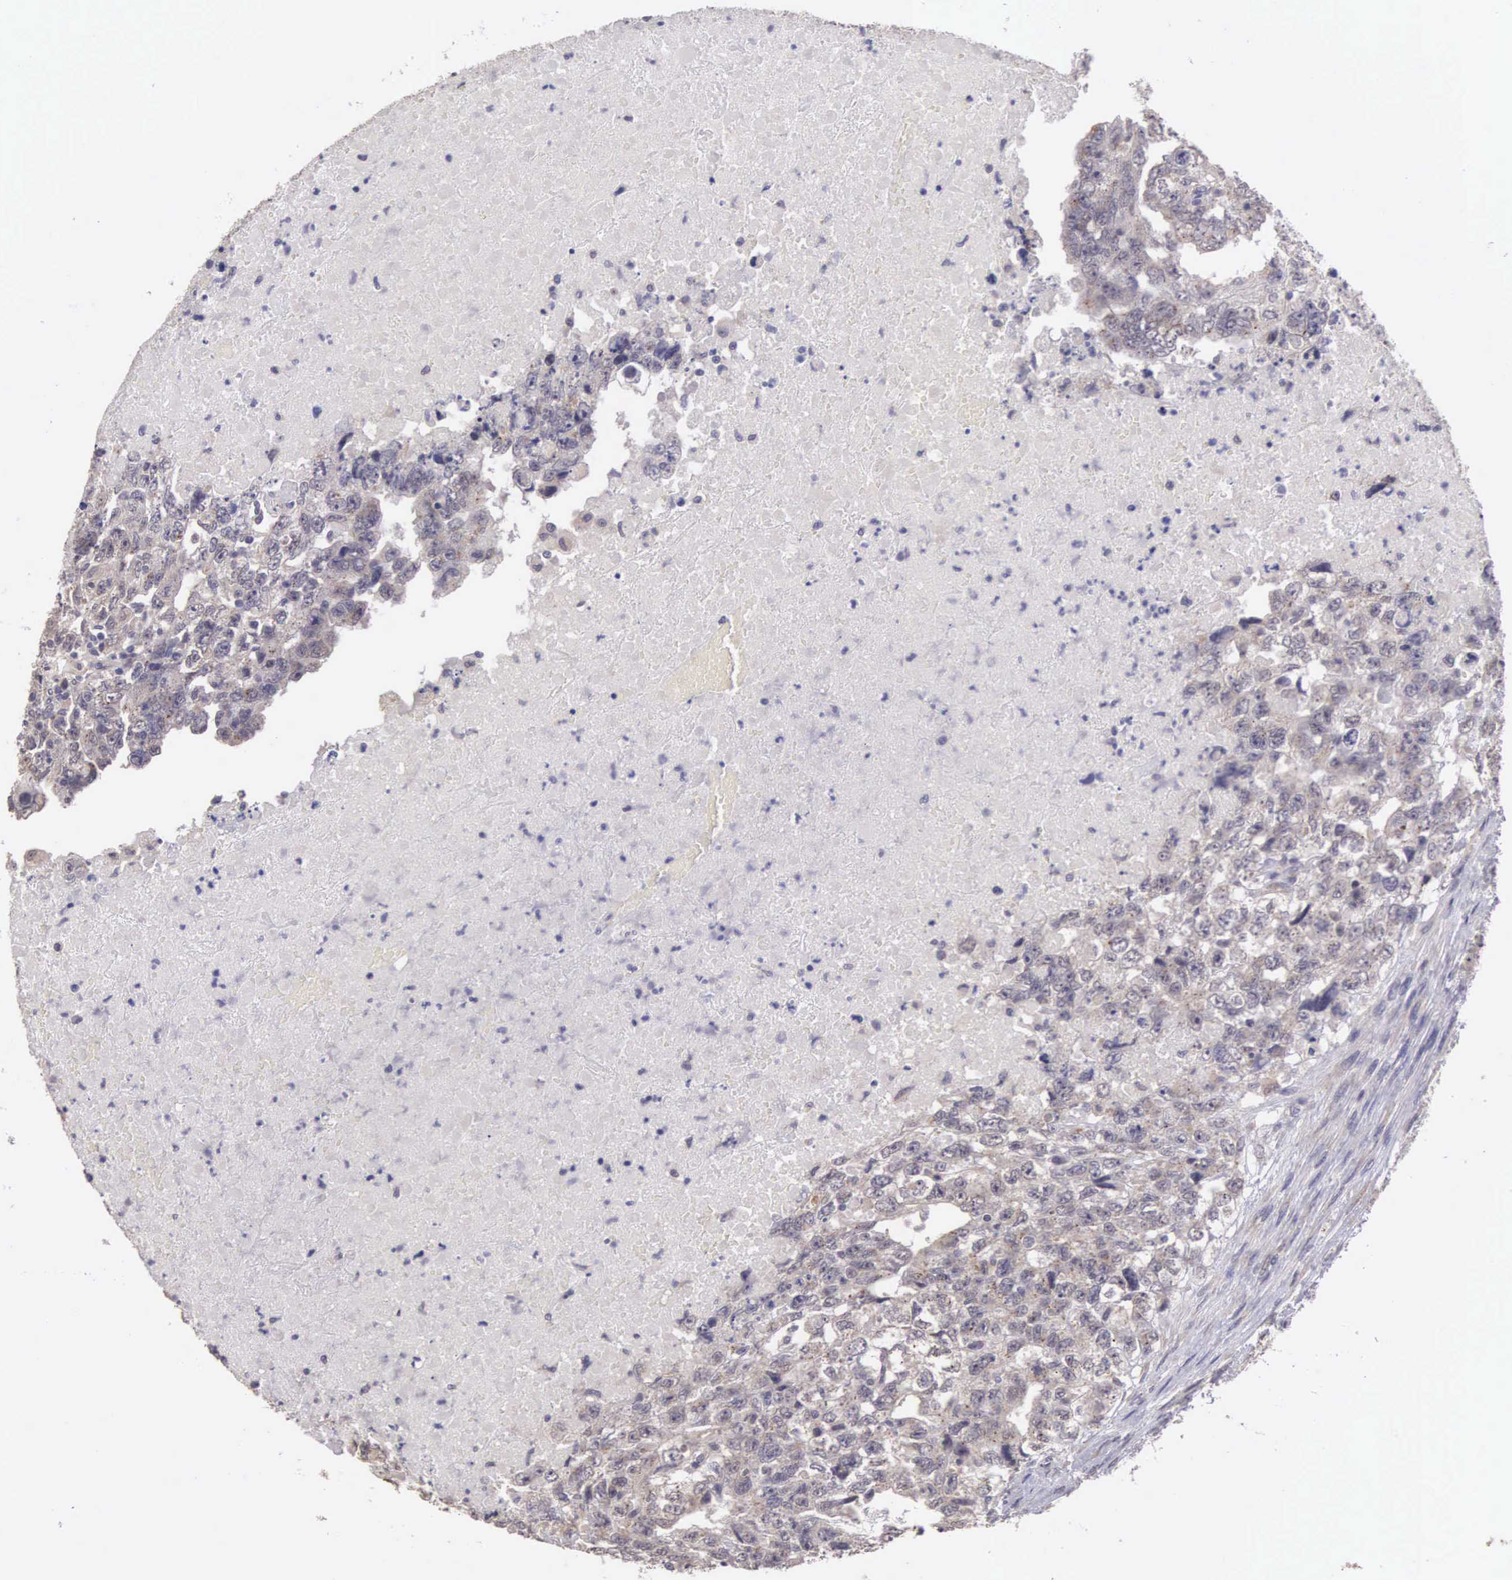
{"staining": {"intensity": "weak", "quantity": ">75%", "location": "cytoplasmic/membranous"}, "tissue": "testis cancer", "cell_type": "Tumor cells", "image_type": "cancer", "snomed": [{"axis": "morphology", "description": "Carcinoma, Embryonal, NOS"}, {"axis": "topography", "description": "Testis"}], "caption": "A high-resolution photomicrograph shows immunohistochemistry staining of embryonal carcinoma (testis), which reveals weak cytoplasmic/membranous positivity in approximately >75% of tumor cells.", "gene": "CDC45", "patient": {"sex": "male", "age": 36}}